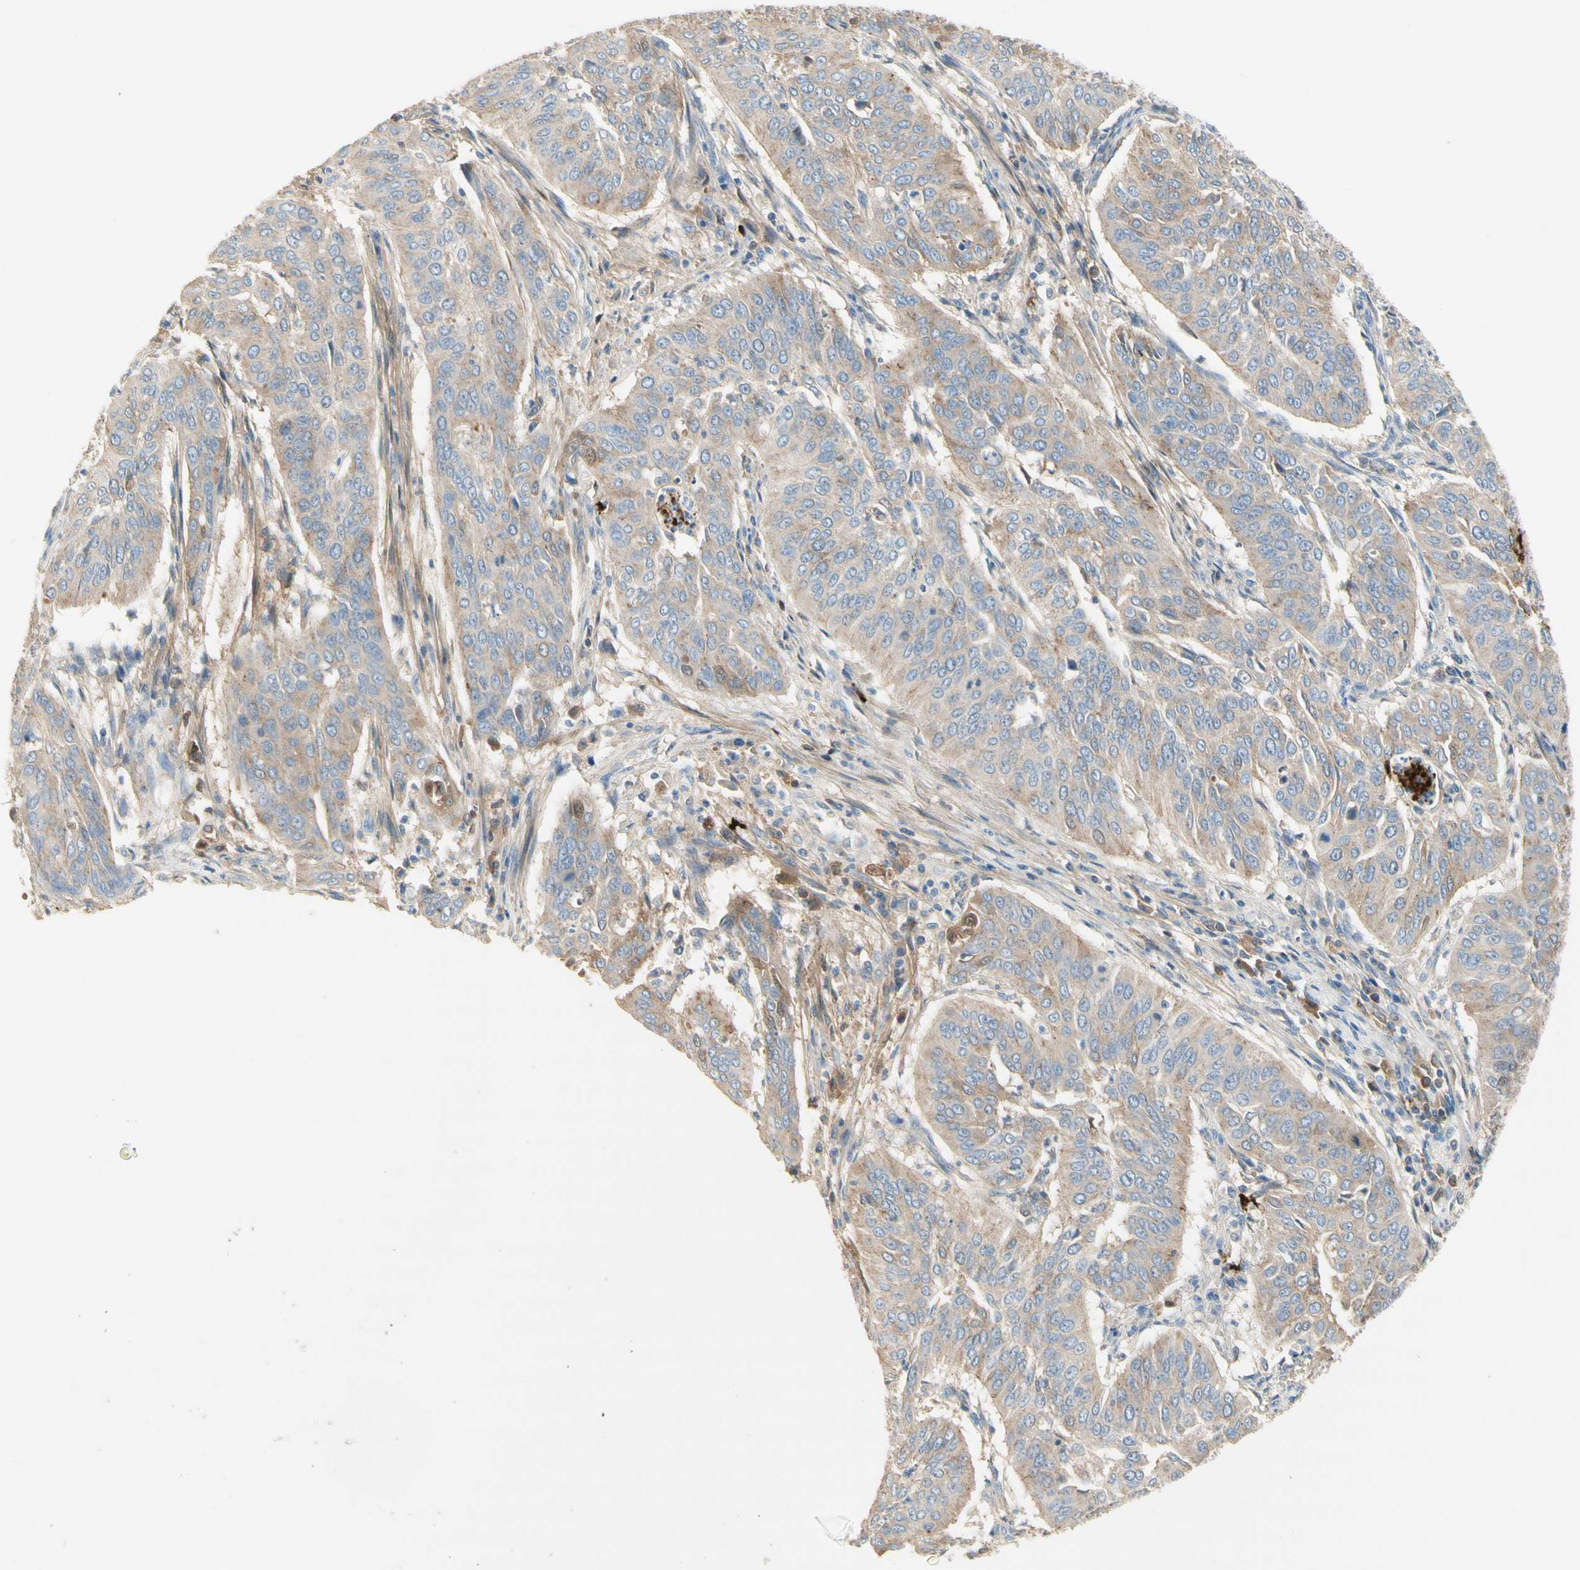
{"staining": {"intensity": "weak", "quantity": ">75%", "location": "cytoplasmic/membranous"}, "tissue": "cervical cancer", "cell_type": "Tumor cells", "image_type": "cancer", "snomed": [{"axis": "morphology", "description": "Normal tissue, NOS"}, {"axis": "morphology", "description": "Squamous cell carcinoma, NOS"}, {"axis": "topography", "description": "Cervix"}], "caption": "Weak cytoplasmic/membranous expression for a protein is appreciated in about >75% of tumor cells of cervical squamous cell carcinoma using immunohistochemistry (IHC).", "gene": "NECTIN4", "patient": {"sex": "female", "age": 39}}